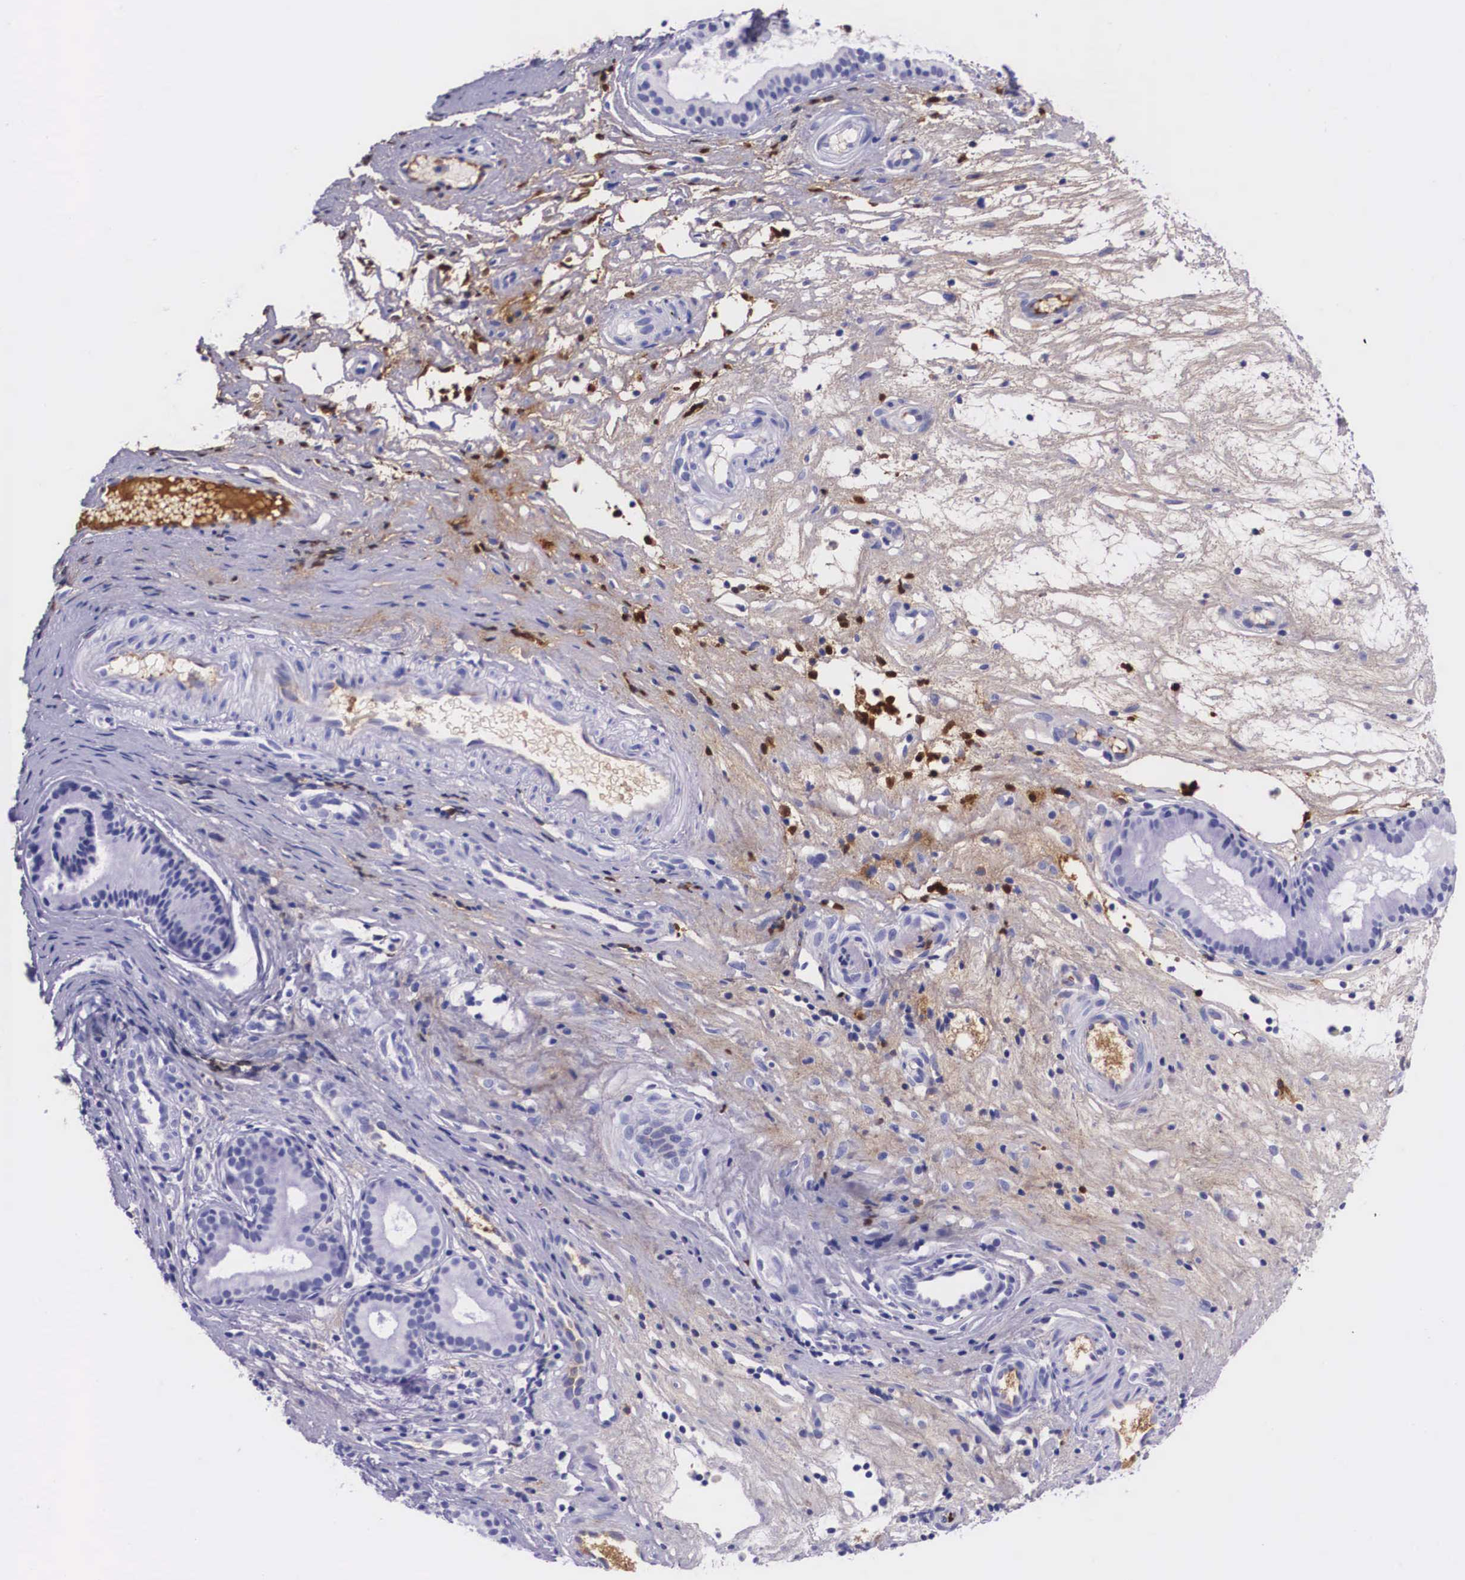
{"staining": {"intensity": "negative", "quantity": "none", "location": "none"}, "tissue": "nasopharynx", "cell_type": "Respiratory epithelial cells", "image_type": "normal", "snomed": [{"axis": "morphology", "description": "Normal tissue, NOS"}, {"axis": "topography", "description": "Nasopharynx"}], "caption": "A micrograph of nasopharynx stained for a protein demonstrates no brown staining in respiratory epithelial cells. (DAB immunohistochemistry (IHC) visualized using brightfield microscopy, high magnification).", "gene": "PLG", "patient": {"sex": "female", "age": 78}}